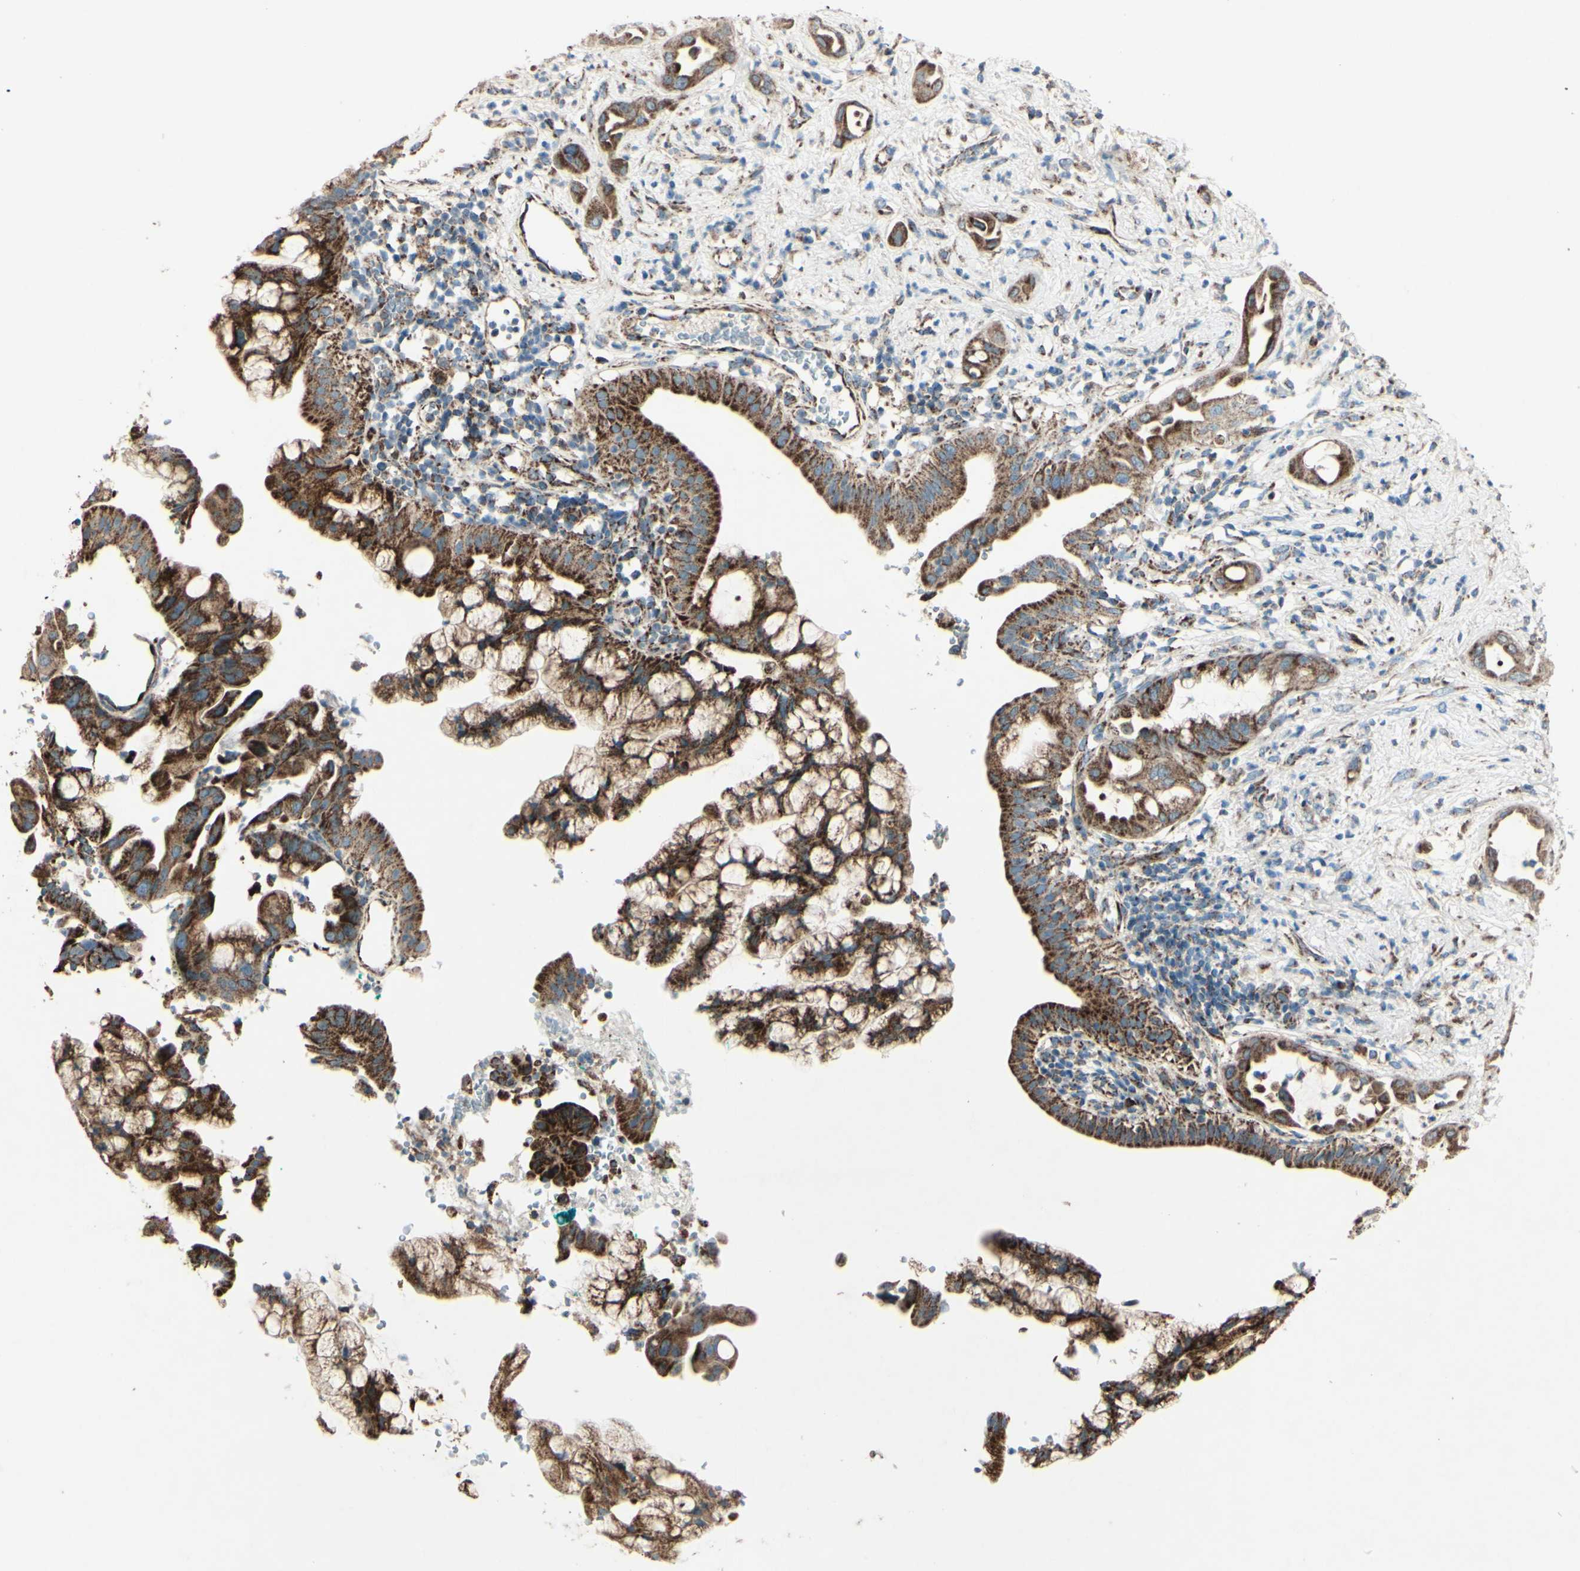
{"staining": {"intensity": "strong", "quantity": ">75%", "location": "cytoplasmic/membranous"}, "tissue": "pancreatic cancer", "cell_type": "Tumor cells", "image_type": "cancer", "snomed": [{"axis": "morphology", "description": "Adenocarcinoma, NOS"}, {"axis": "morphology", "description": "Adenocarcinoma, metastatic, NOS"}, {"axis": "topography", "description": "Lymph node"}, {"axis": "topography", "description": "Pancreas"}, {"axis": "topography", "description": "Duodenum"}], "caption": "The photomicrograph shows staining of pancreatic cancer, revealing strong cytoplasmic/membranous protein positivity (brown color) within tumor cells. (DAB (3,3'-diaminobenzidine) = brown stain, brightfield microscopy at high magnification).", "gene": "RHOT1", "patient": {"sex": "female", "age": 64}}